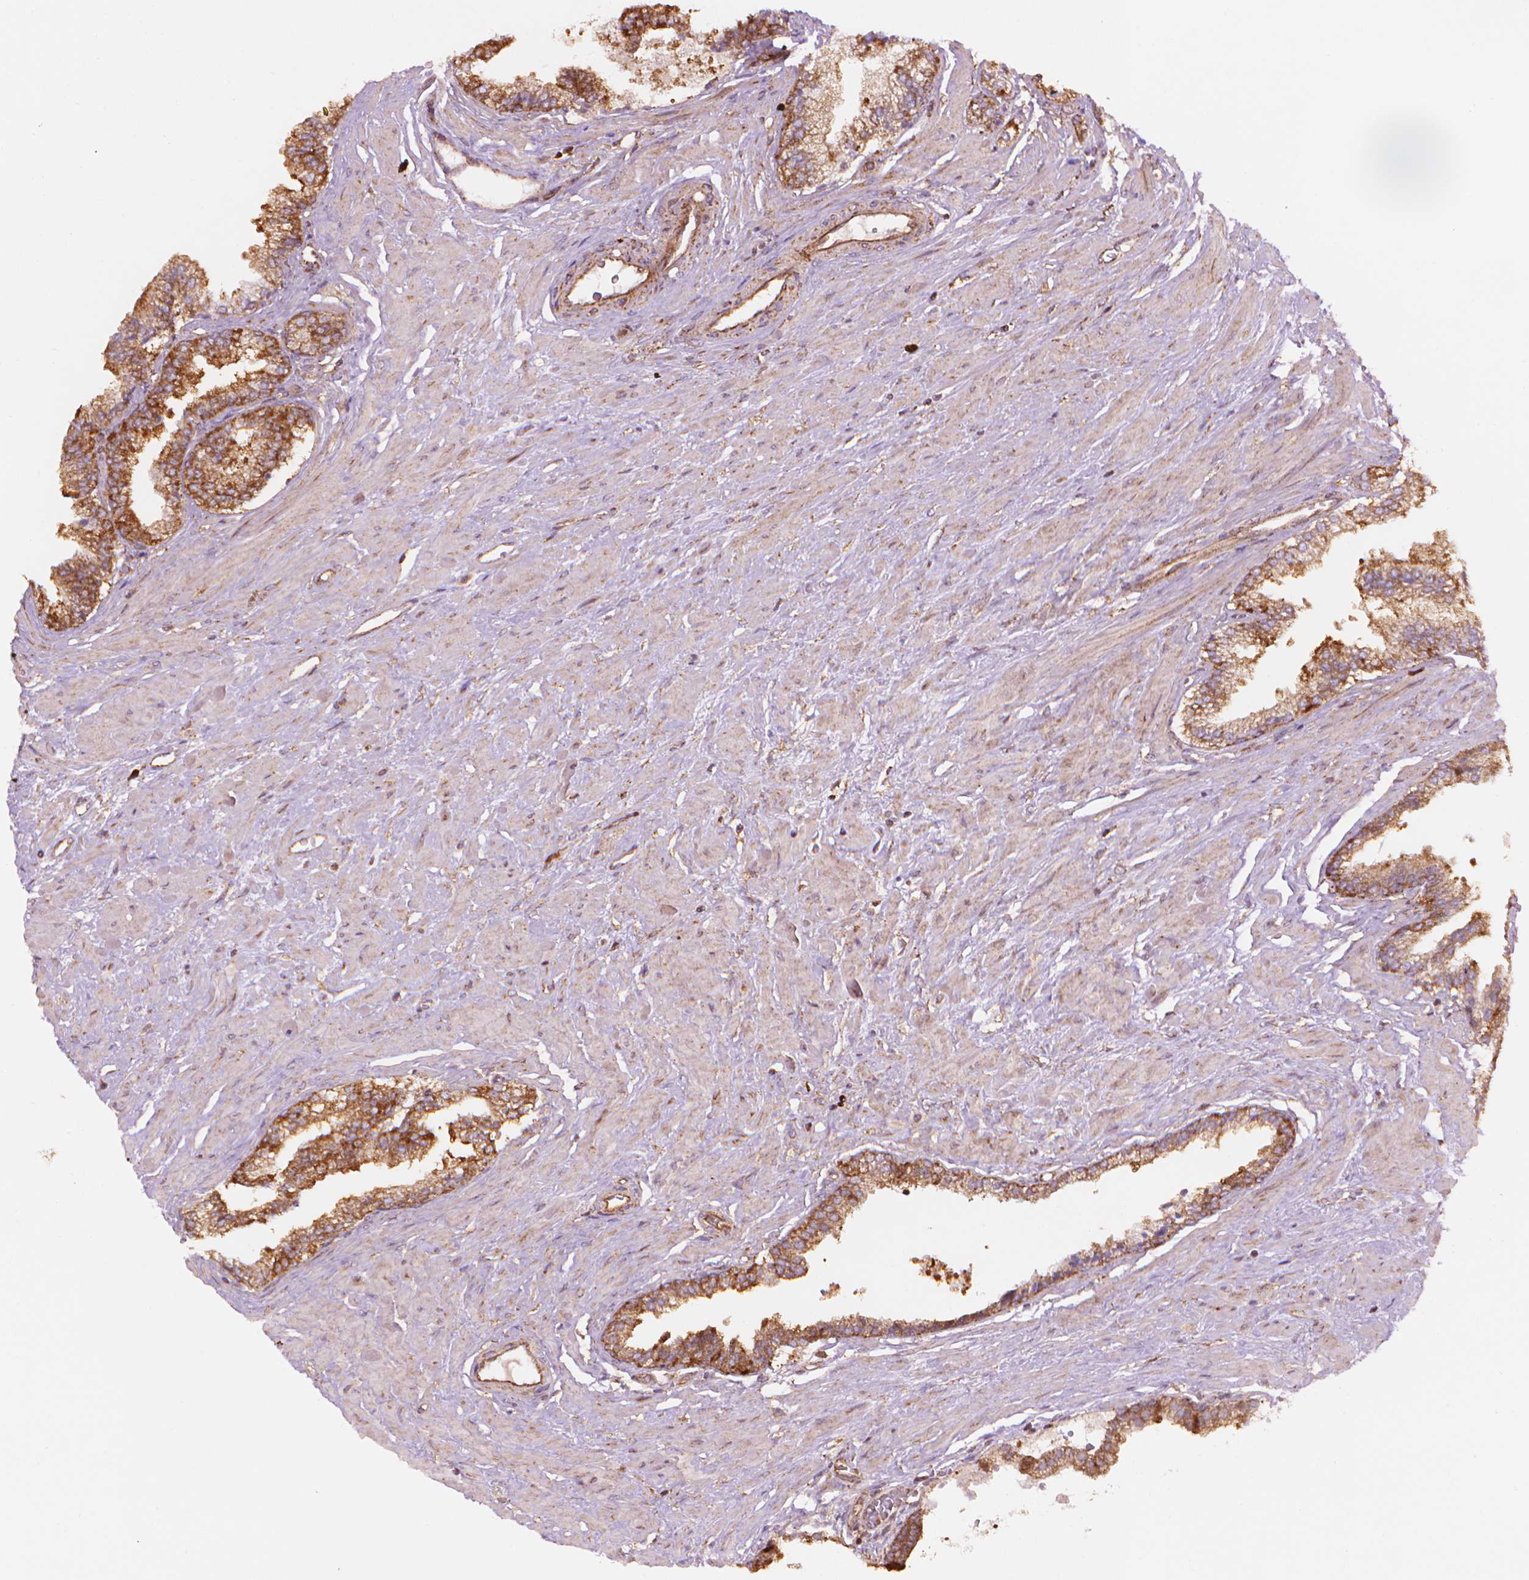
{"staining": {"intensity": "moderate", "quantity": ">75%", "location": "cytoplasmic/membranous"}, "tissue": "prostate cancer", "cell_type": "Tumor cells", "image_type": "cancer", "snomed": [{"axis": "morphology", "description": "Adenocarcinoma, Low grade"}, {"axis": "topography", "description": "Prostate"}], "caption": "Immunohistochemical staining of human low-grade adenocarcinoma (prostate) shows medium levels of moderate cytoplasmic/membranous protein staining in about >75% of tumor cells. (DAB (3,3'-diaminobenzidine) = brown stain, brightfield microscopy at high magnification).", "gene": "VARS2", "patient": {"sex": "male", "age": 60}}